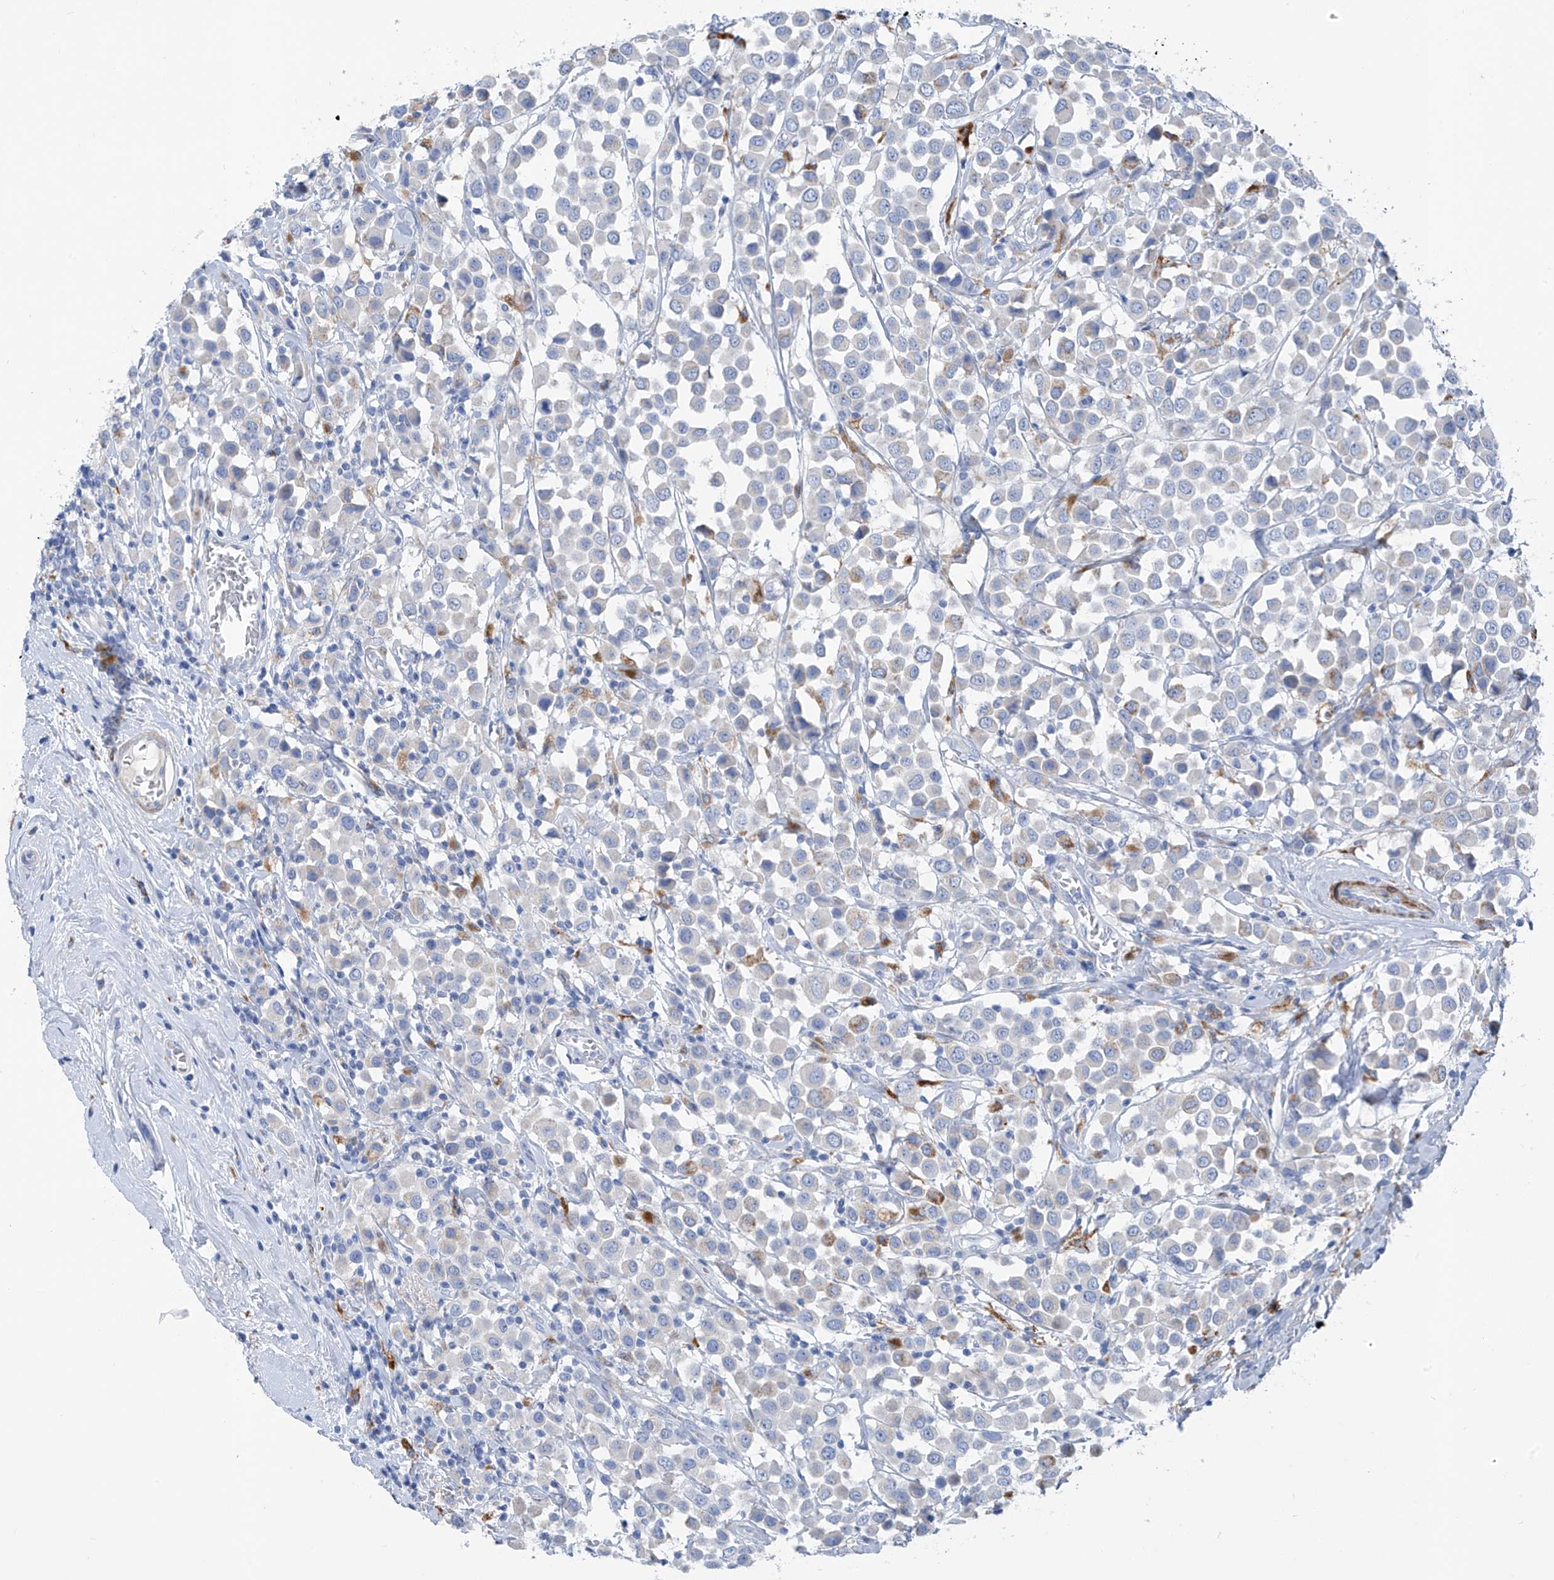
{"staining": {"intensity": "negative", "quantity": "none", "location": "none"}, "tissue": "breast cancer", "cell_type": "Tumor cells", "image_type": "cancer", "snomed": [{"axis": "morphology", "description": "Duct carcinoma"}, {"axis": "topography", "description": "Breast"}], "caption": "High power microscopy micrograph of an immunohistochemistry photomicrograph of breast infiltrating ductal carcinoma, revealing no significant staining in tumor cells.", "gene": "GLMP", "patient": {"sex": "female", "age": 61}}